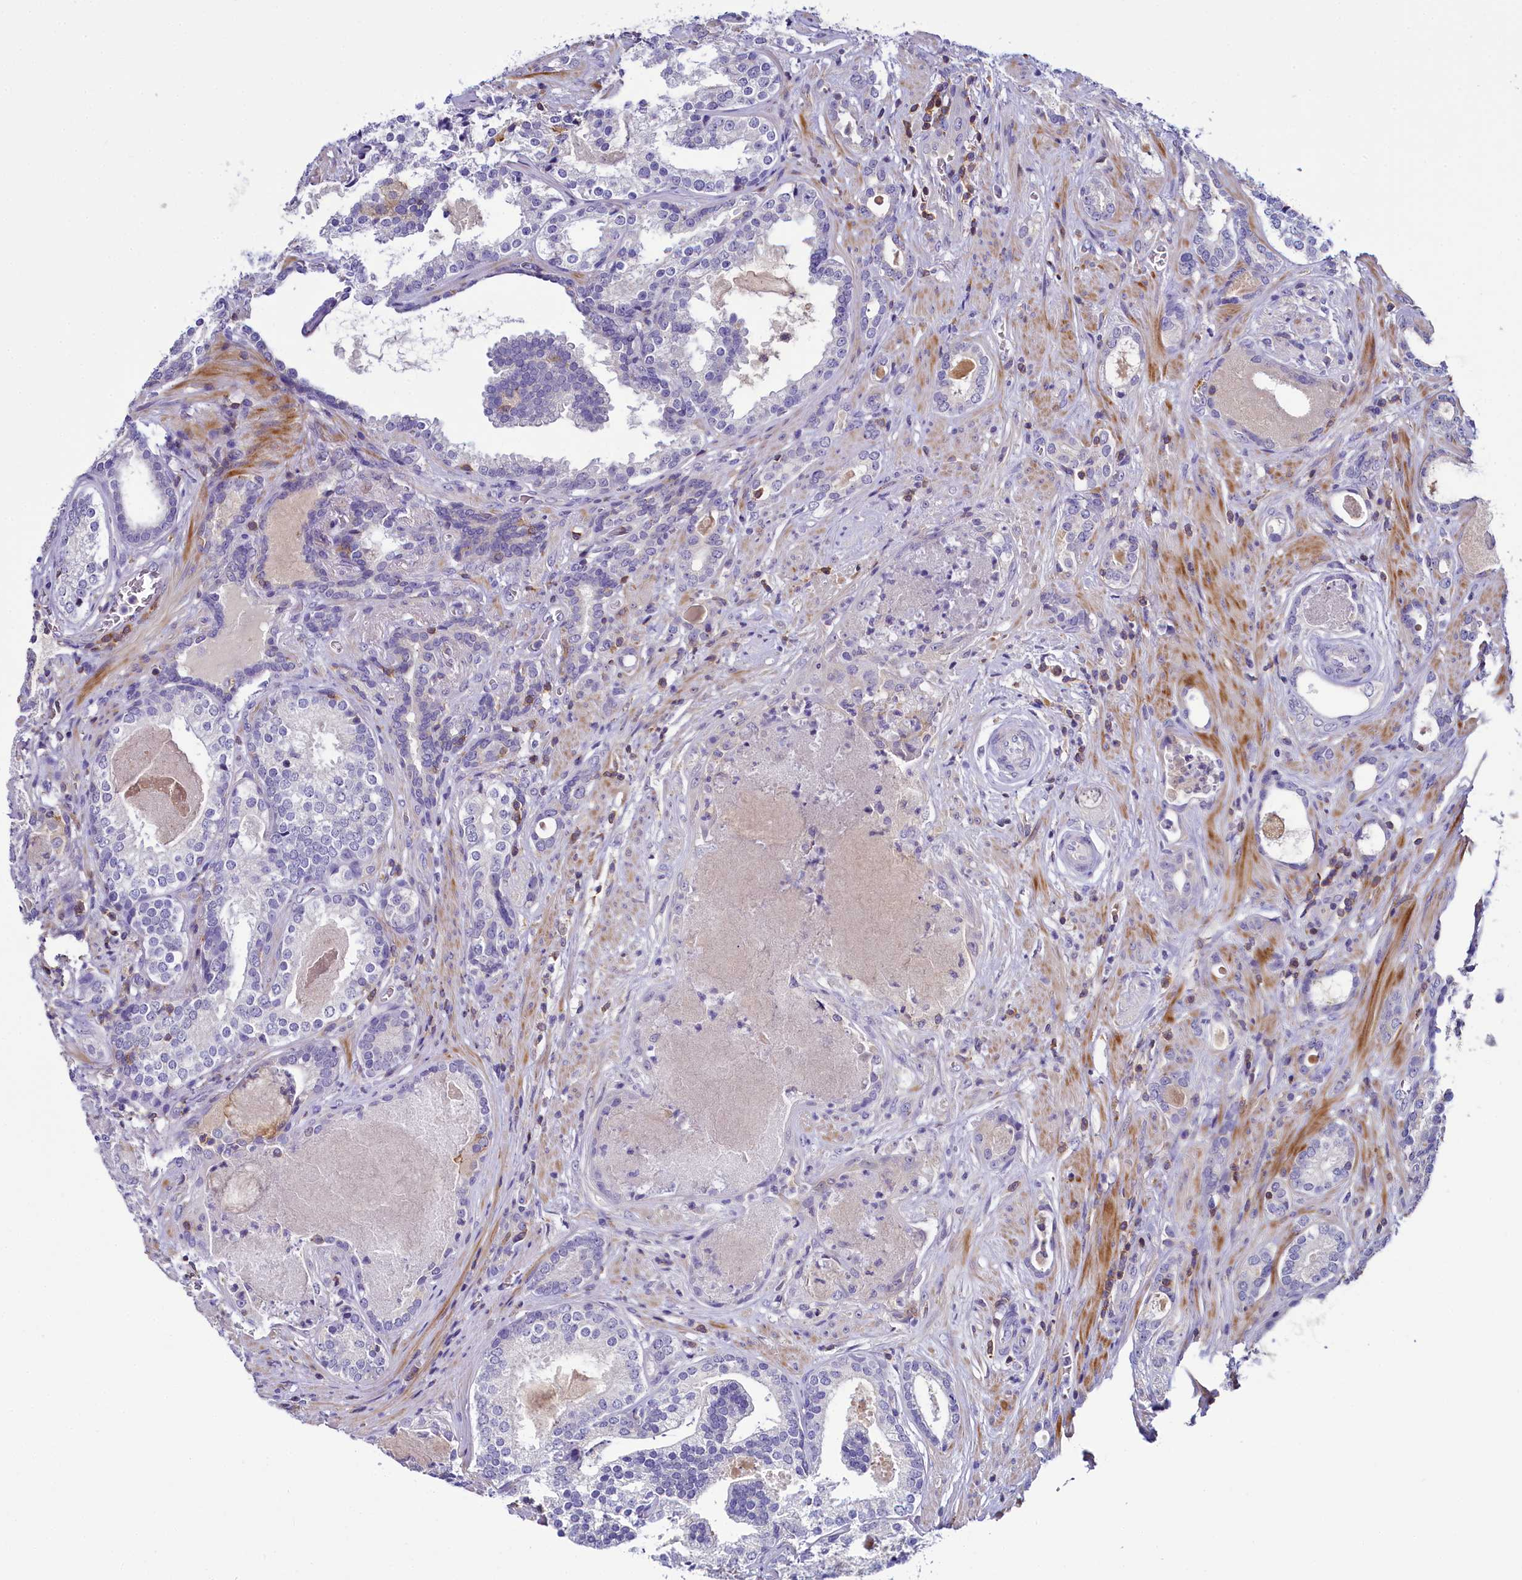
{"staining": {"intensity": "negative", "quantity": "none", "location": "none"}, "tissue": "prostate cancer", "cell_type": "Tumor cells", "image_type": "cancer", "snomed": [{"axis": "morphology", "description": "Adenocarcinoma, High grade"}, {"axis": "topography", "description": "Prostate"}], "caption": "Histopathology image shows no significant protein staining in tumor cells of prostate cancer (adenocarcinoma (high-grade)).", "gene": "FGFR2", "patient": {"sex": "male", "age": 58}}